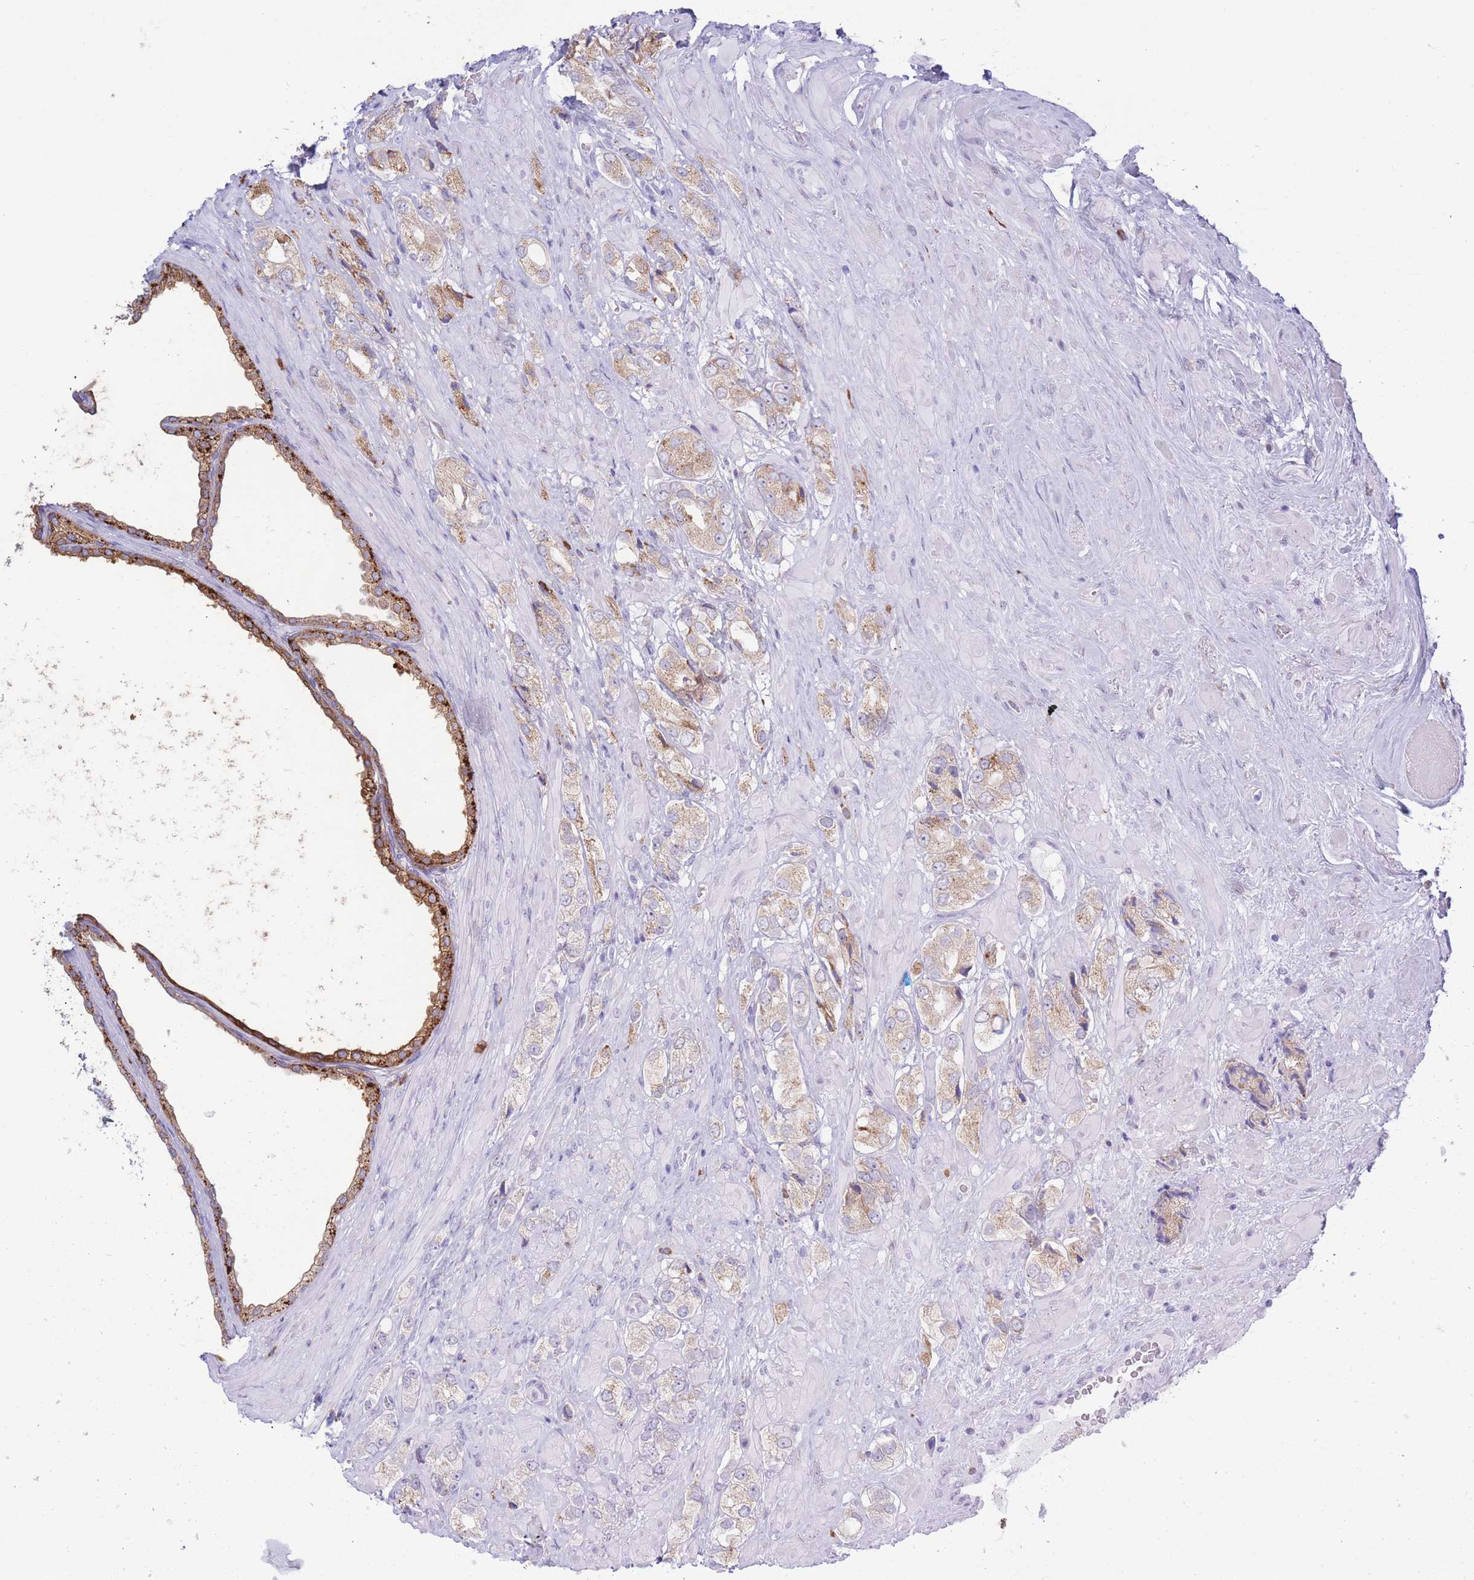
{"staining": {"intensity": "moderate", "quantity": ">75%", "location": "cytoplasmic/membranous"}, "tissue": "prostate cancer", "cell_type": "Tumor cells", "image_type": "cancer", "snomed": [{"axis": "morphology", "description": "Adenocarcinoma, High grade"}, {"axis": "topography", "description": "Prostate and seminal vesicle, NOS"}], "caption": "Protein staining exhibits moderate cytoplasmic/membranous expression in approximately >75% of tumor cells in adenocarcinoma (high-grade) (prostate).", "gene": "MYDGF", "patient": {"sex": "male", "age": 64}}